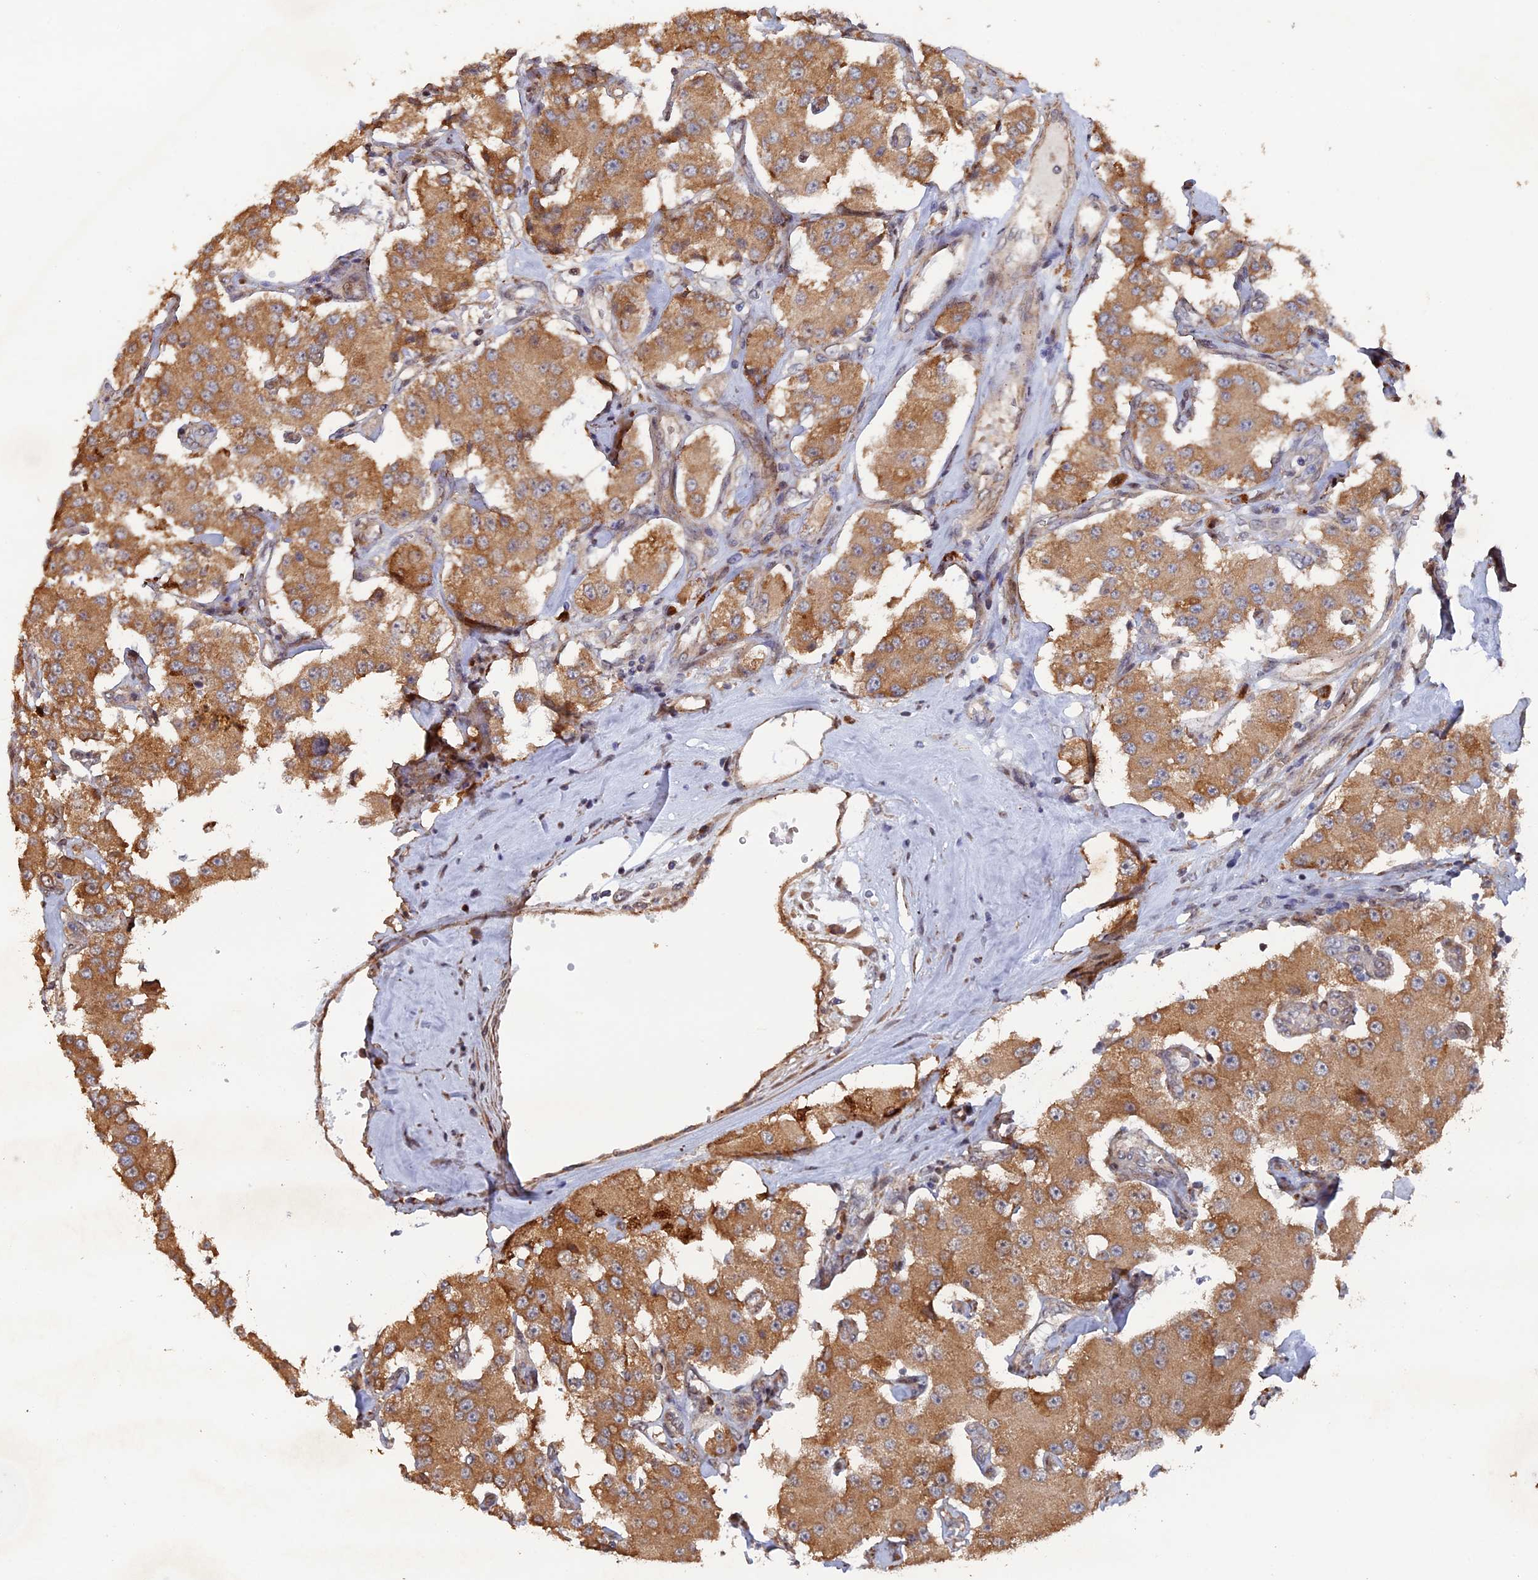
{"staining": {"intensity": "moderate", "quantity": ">75%", "location": "cytoplasmic/membranous"}, "tissue": "carcinoid", "cell_type": "Tumor cells", "image_type": "cancer", "snomed": [{"axis": "morphology", "description": "Carcinoid, malignant, NOS"}, {"axis": "topography", "description": "Pancreas"}], "caption": "Immunohistochemical staining of carcinoid shows medium levels of moderate cytoplasmic/membranous protein staining in approximately >75% of tumor cells. (DAB = brown stain, brightfield microscopy at high magnification).", "gene": "VPS37C", "patient": {"sex": "male", "age": 41}}